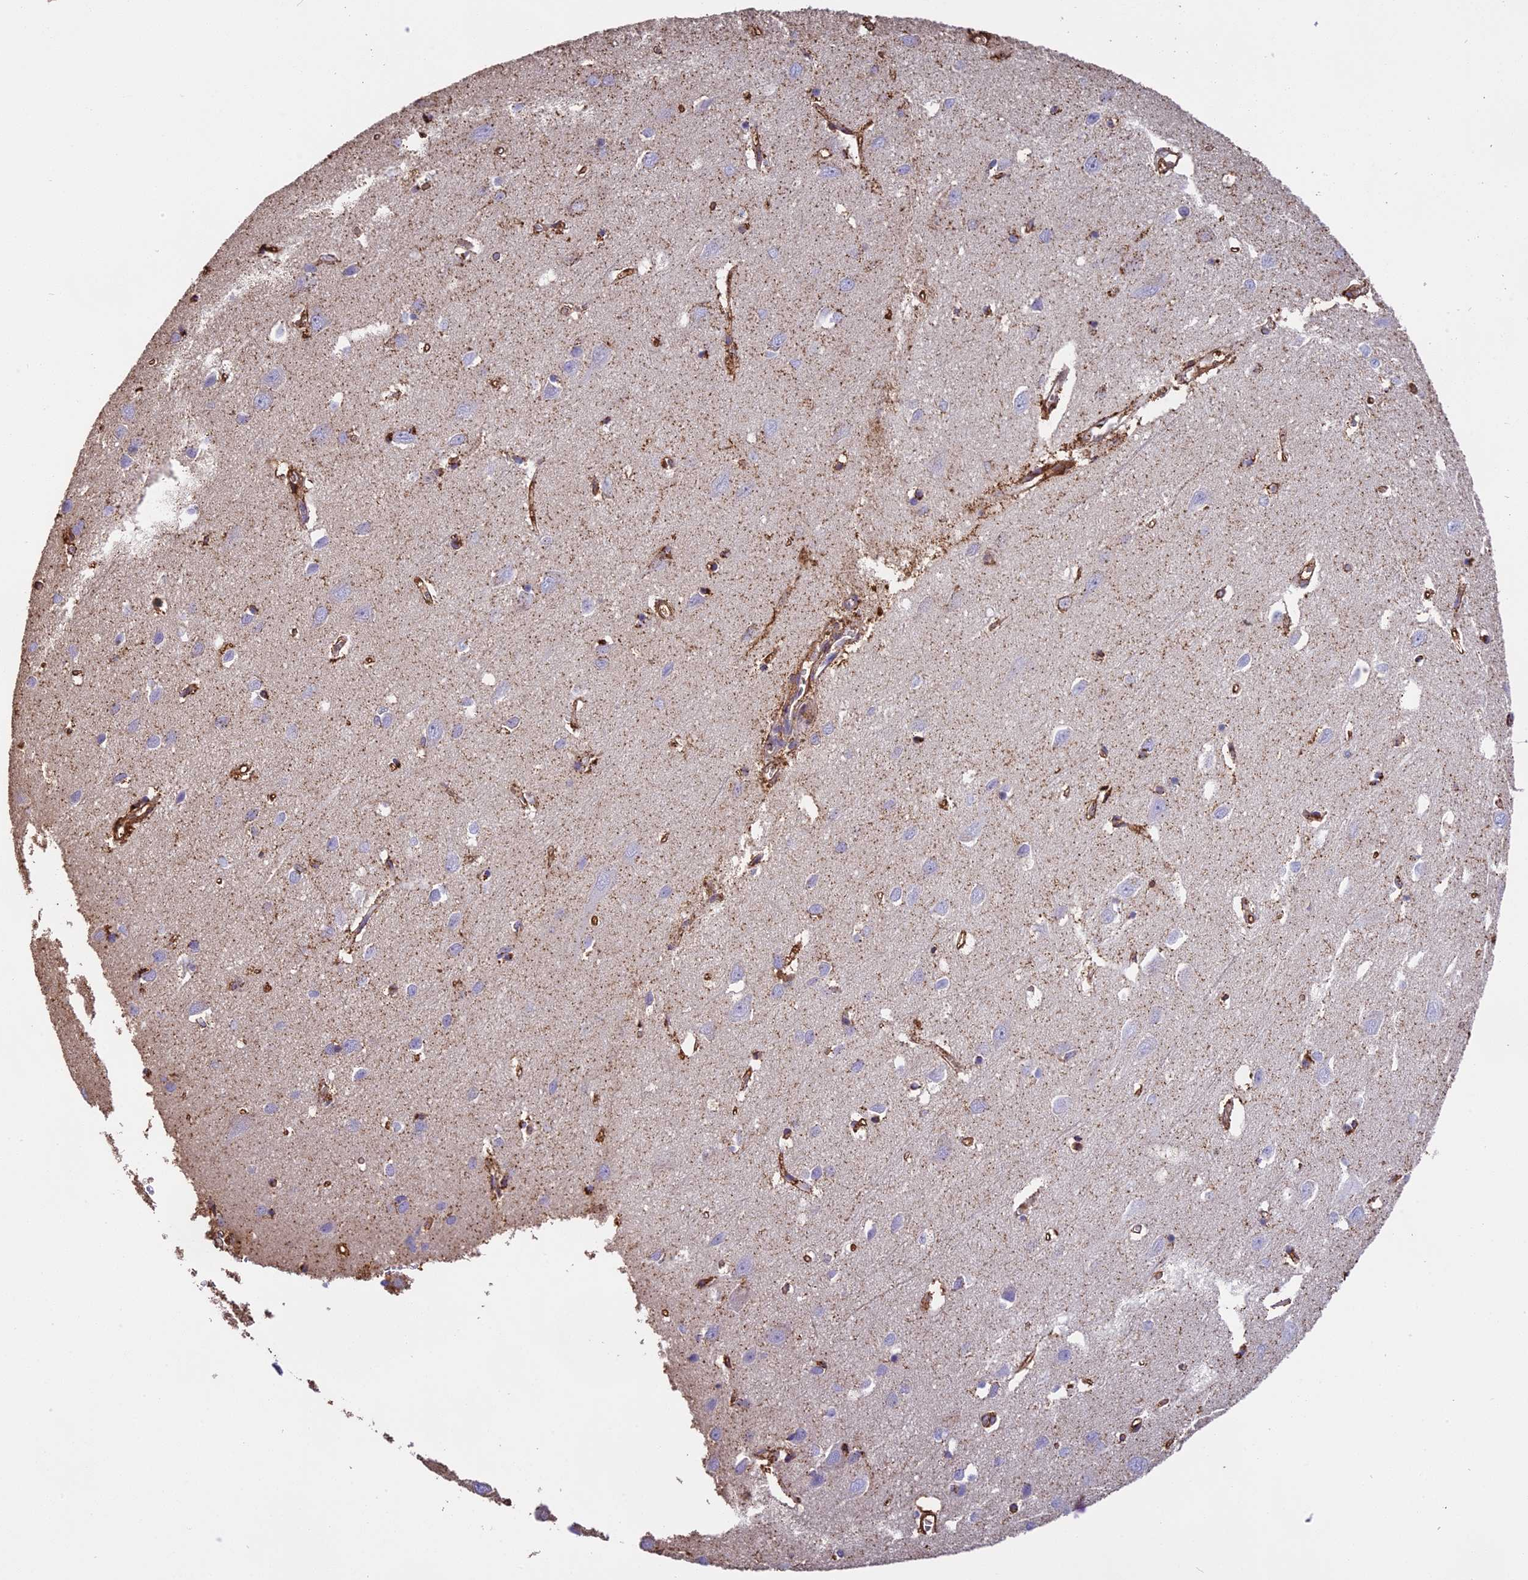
{"staining": {"intensity": "negative", "quantity": "none", "location": "none"}, "tissue": "cerebral cortex", "cell_type": "Endothelial cells", "image_type": "normal", "snomed": [{"axis": "morphology", "description": "Normal tissue, NOS"}, {"axis": "topography", "description": "Cerebral cortex"}], "caption": "This is a histopathology image of IHC staining of unremarkable cerebral cortex, which shows no positivity in endothelial cells. Brightfield microscopy of immunohistochemistry (IHC) stained with DAB (3,3'-diaminobenzidine) (brown) and hematoxylin (blue), captured at high magnification.", "gene": "TMEM255B", "patient": {"sex": "female", "age": 64}}